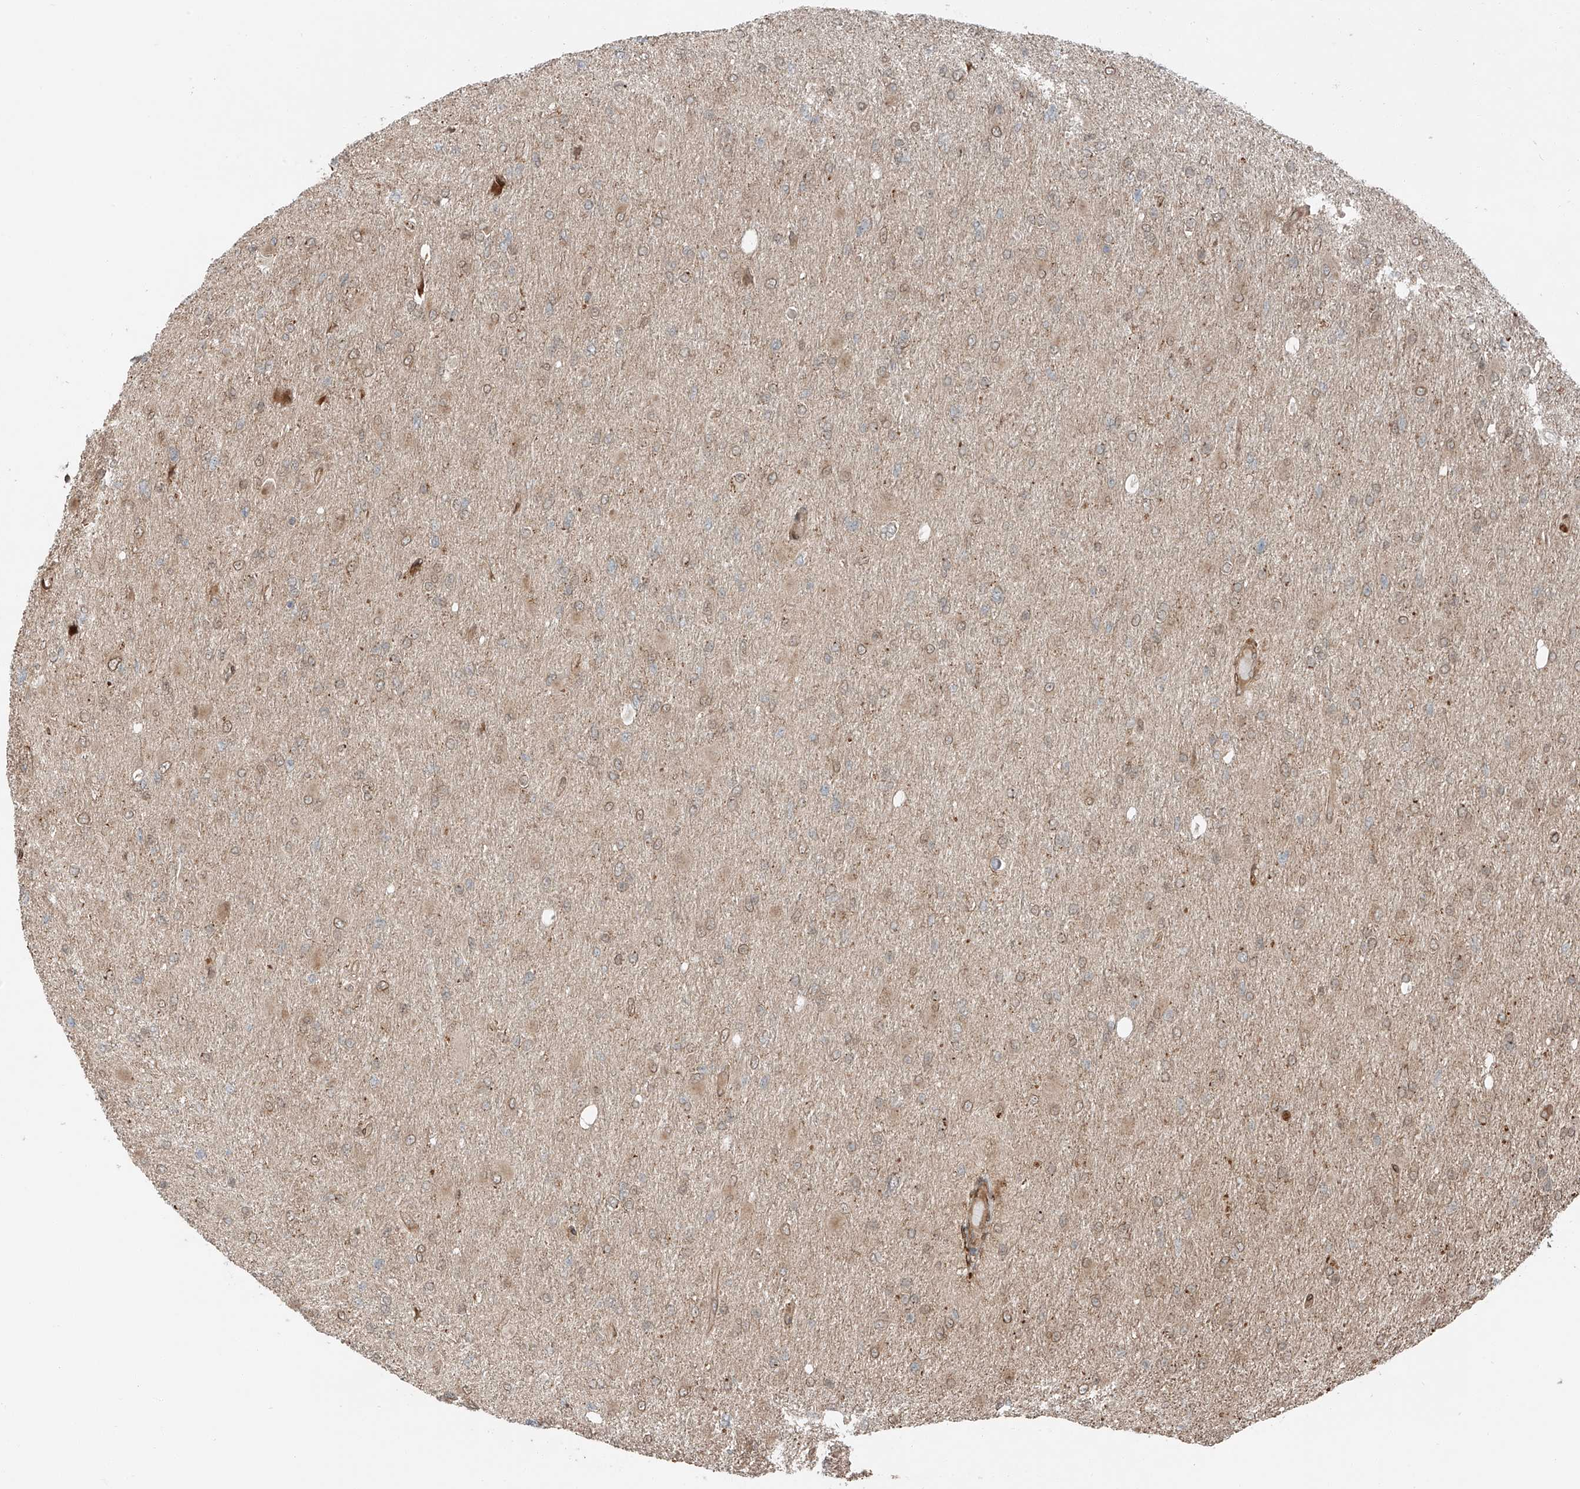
{"staining": {"intensity": "negative", "quantity": "none", "location": "none"}, "tissue": "glioma", "cell_type": "Tumor cells", "image_type": "cancer", "snomed": [{"axis": "morphology", "description": "Glioma, malignant, High grade"}, {"axis": "topography", "description": "Cerebral cortex"}], "caption": "High power microscopy photomicrograph of an immunohistochemistry image of glioma, revealing no significant staining in tumor cells.", "gene": "CEP162", "patient": {"sex": "female", "age": 36}}